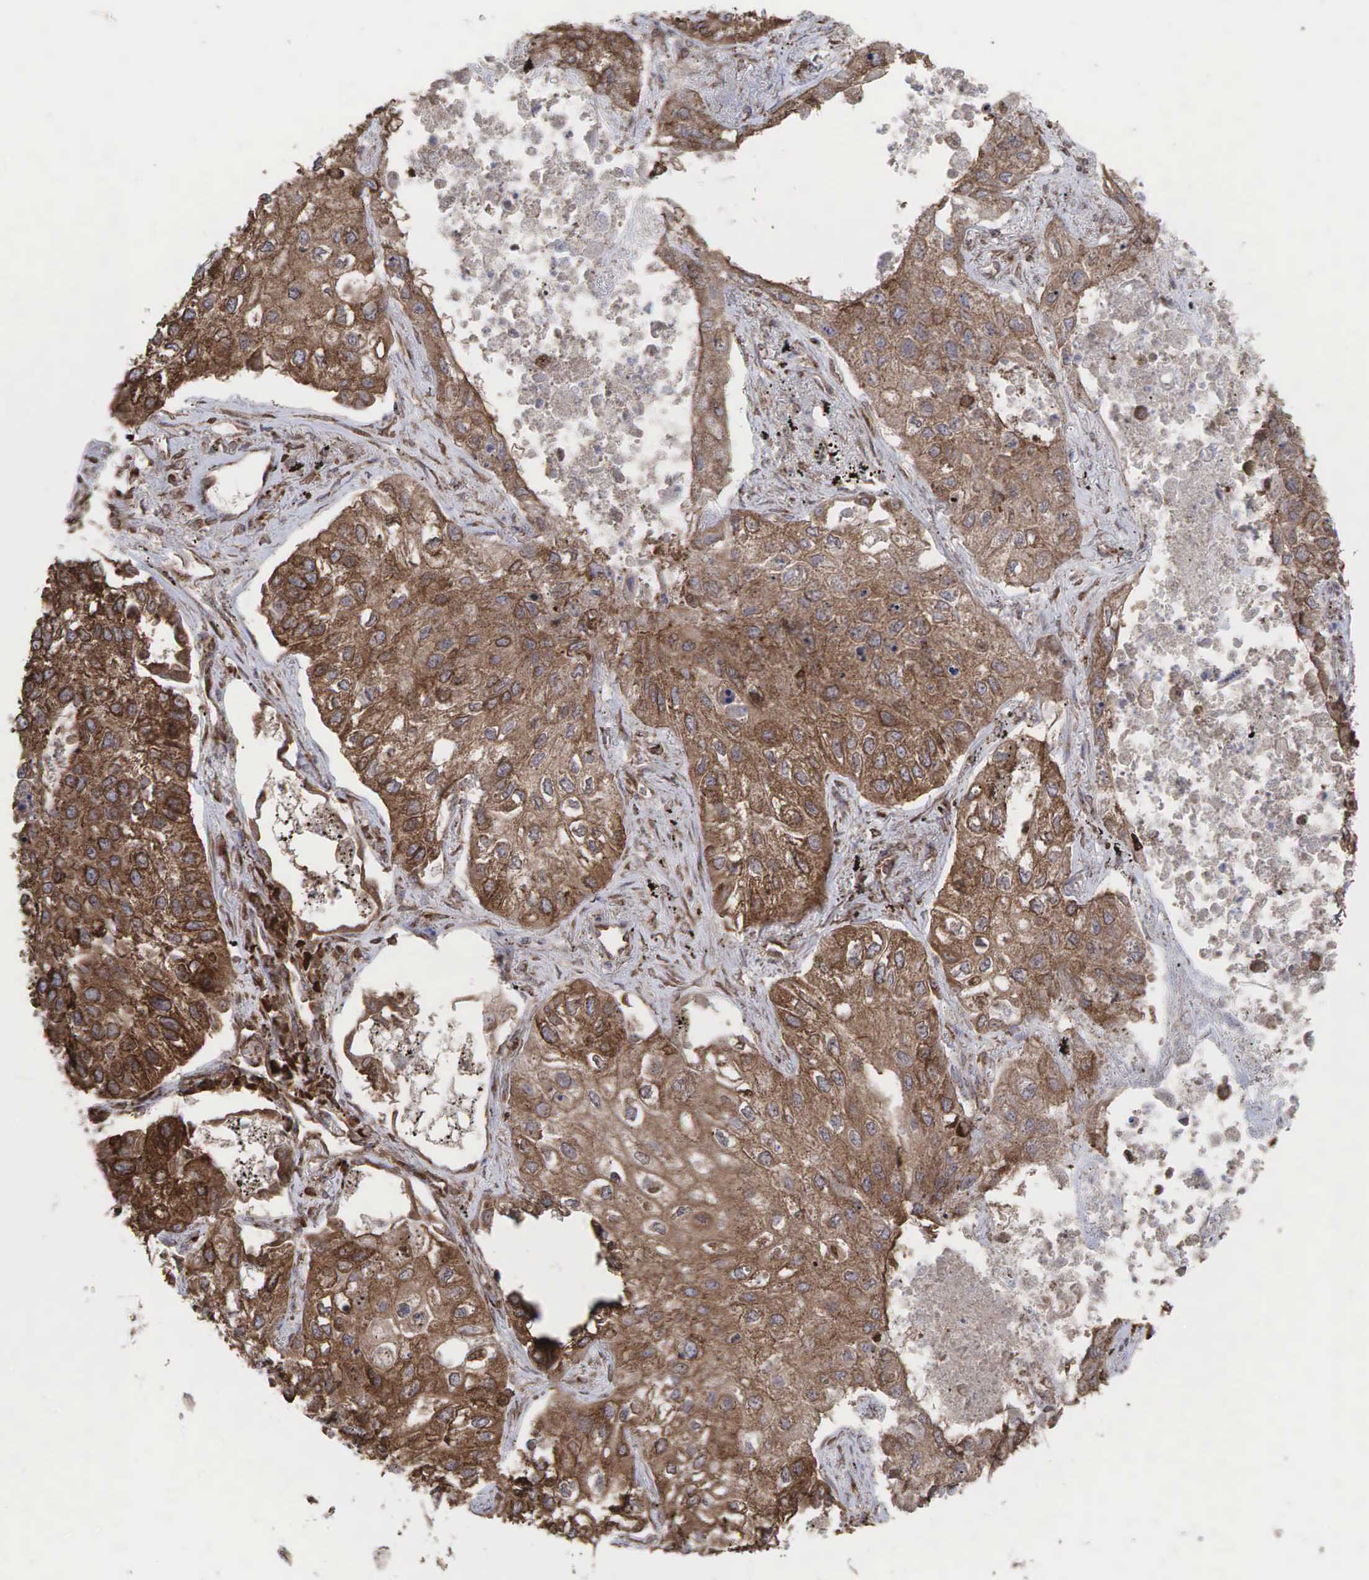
{"staining": {"intensity": "moderate", "quantity": ">75%", "location": "cytoplasmic/membranous,nuclear"}, "tissue": "lung cancer", "cell_type": "Tumor cells", "image_type": "cancer", "snomed": [{"axis": "morphology", "description": "Squamous cell carcinoma, NOS"}, {"axis": "topography", "description": "Lung"}], "caption": "Immunohistochemical staining of human lung cancer reveals medium levels of moderate cytoplasmic/membranous and nuclear protein positivity in about >75% of tumor cells.", "gene": "PABPC5", "patient": {"sex": "male", "age": 75}}